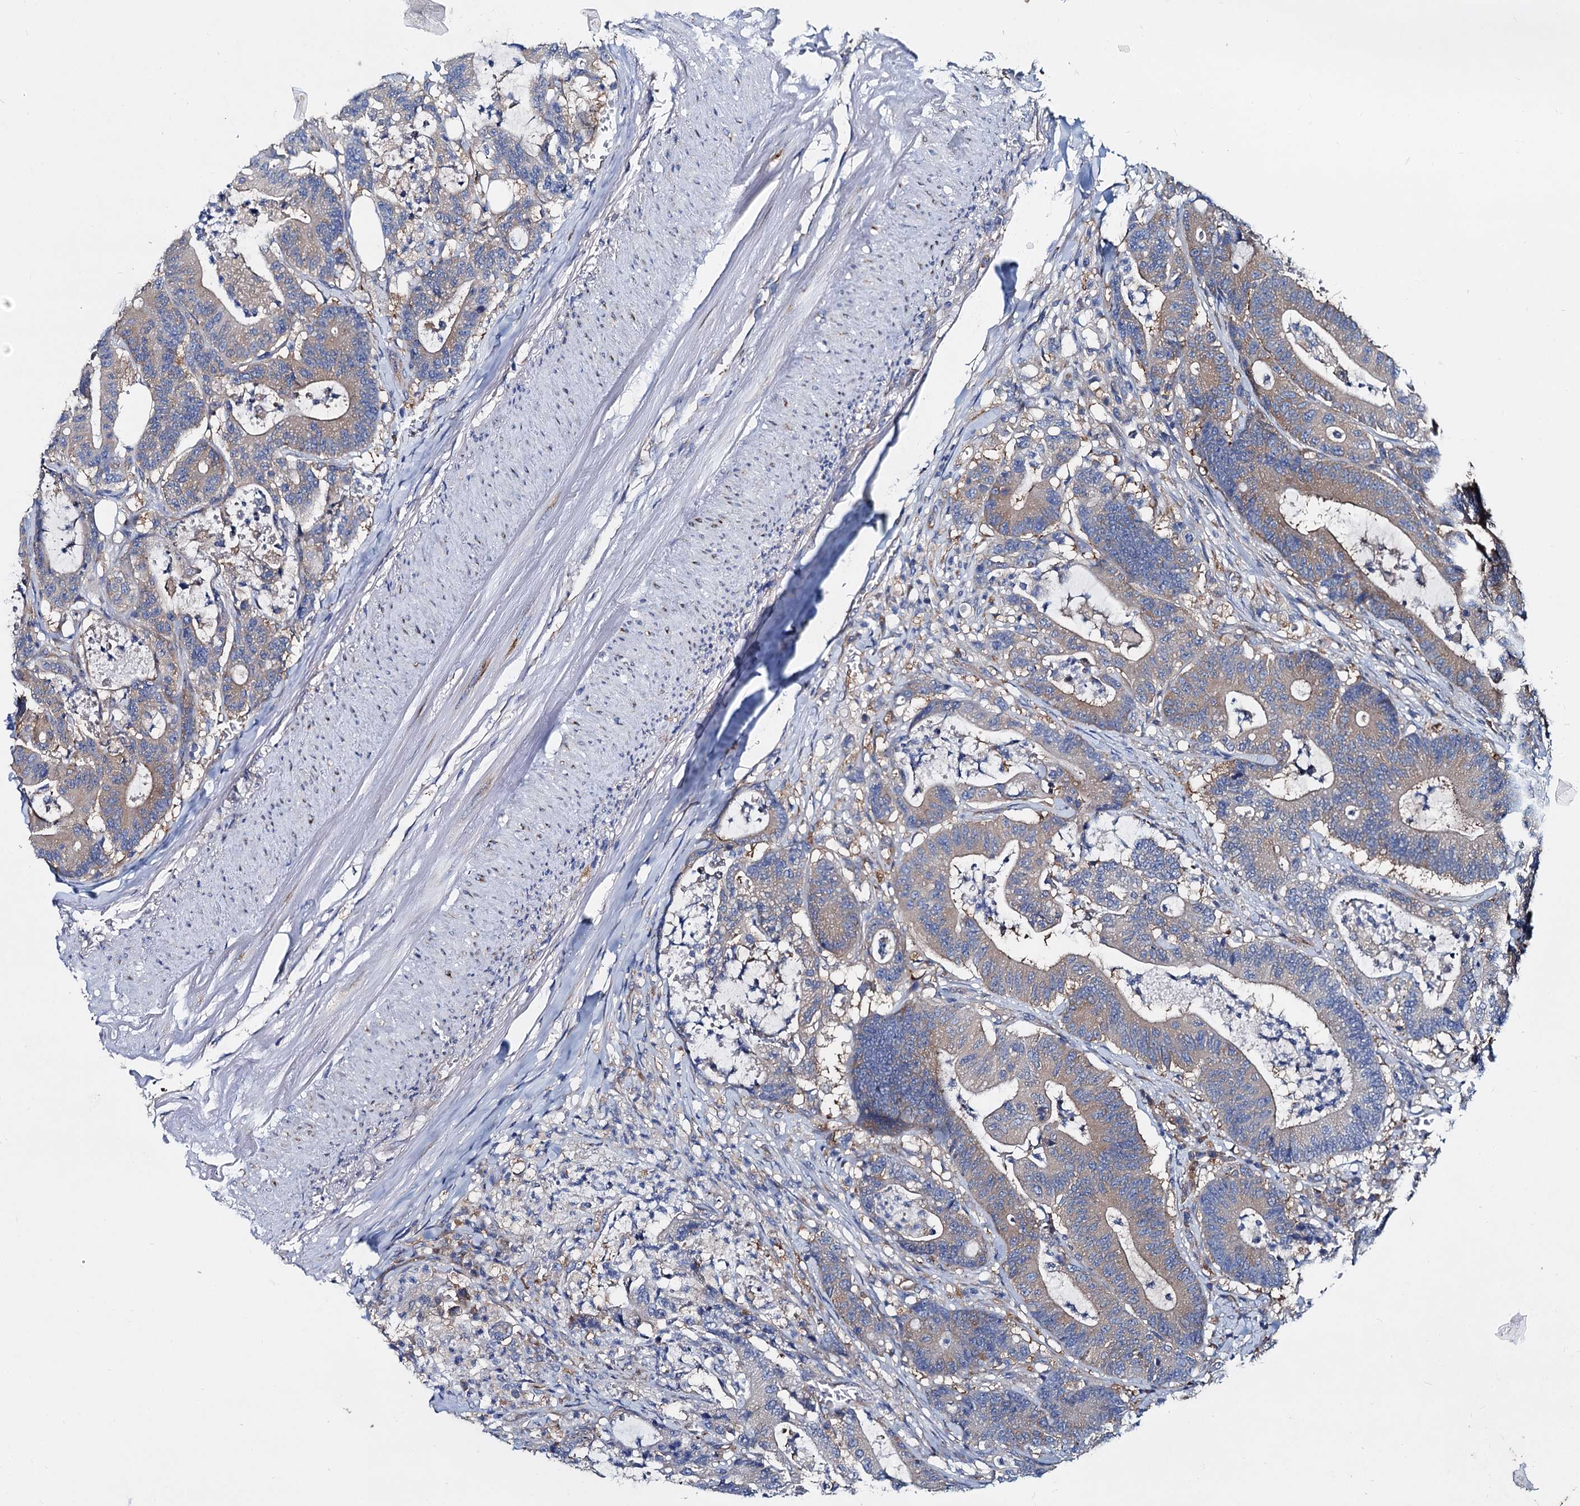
{"staining": {"intensity": "weak", "quantity": ">75%", "location": "cytoplasmic/membranous"}, "tissue": "colorectal cancer", "cell_type": "Tumor cells", "image_type": "cancer", "snomed": [{"axis": "morphology", "description": "Adenocarcinoma, NOS"}, {"axis": "topography", "description": "Colon"}], "caption": "High-magnification brightfield microscopy of colorectal cancer stained with DAB (3,3'-diaminobenzidine) (brown) and counterstained with hematoxylin (blue). tumor cells exhibit weak cytoplasmic/membranous staining is seen in approximately>75% of cells.", "gene": "QARS1", "patient": {"sex": "female", "age": 84}}